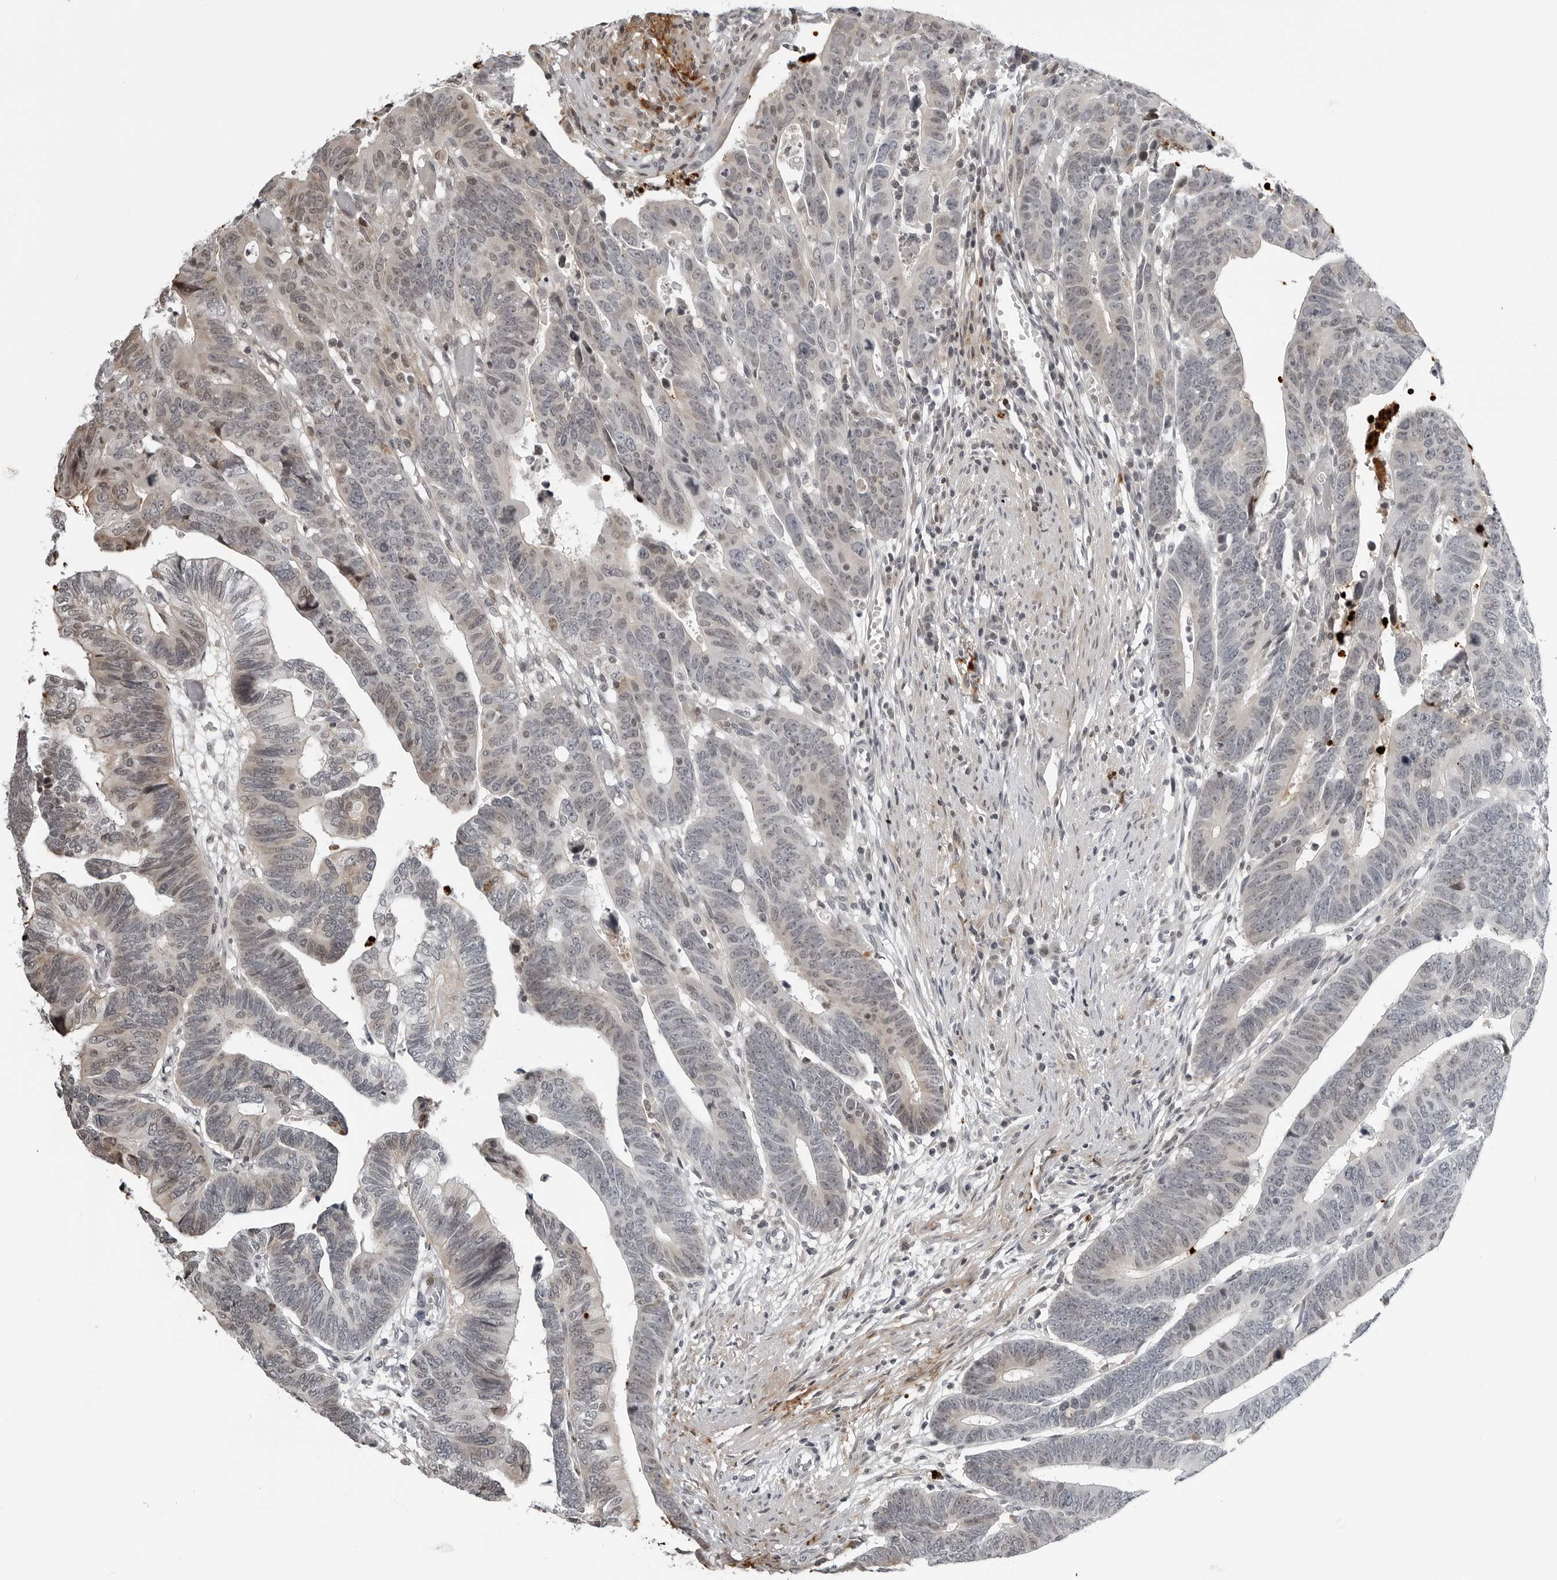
{"staining": {"intensity": "negative", "quantity": "none", "location": "none"}, "tissue": "colorectal cancer", "cell_type": "Tumor cells", "image_type": "cancer", "snomed": [{"axis": "morphology", "description": "Adenocarcinoma, NOS"}, {"axis": "topography", "description": "Rectum"}], "caption": "IHC micrograph of colorectal cancer (adenocarcinoma) stained for a protein (brown), which shows no positivity in tumor cells.", "gene": "CXCR5", "patient": {"sex": "female", "age": 65}}